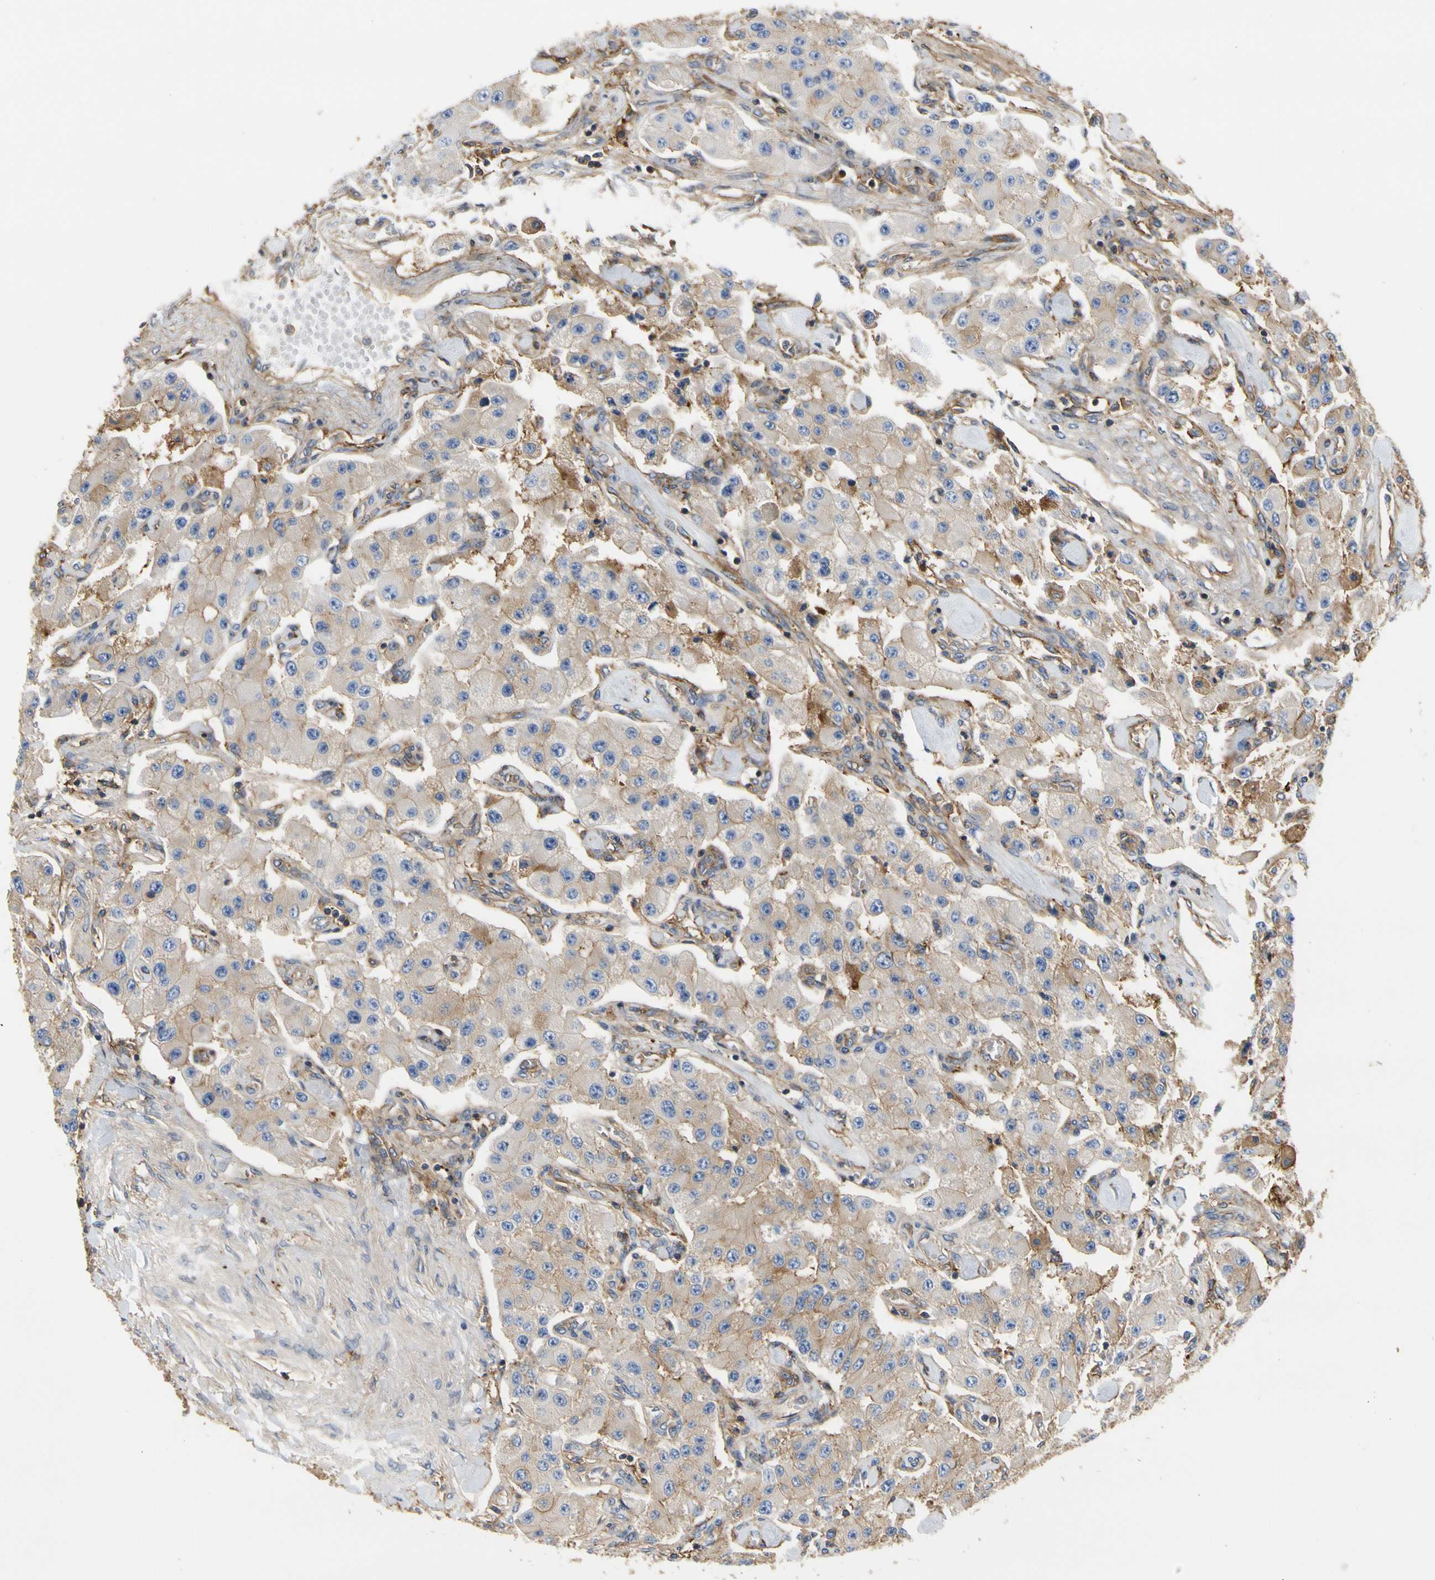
{"staining": {"intensity": "weak", "quantity": "25%-75%", "location": "cytoplasmic/membranous"}, "tissue": "carcinoid", "cell_type": "Tumor cells", "image_type": "cancer", "snomed": [{"axis": "morphology", "description": "Carcinoid, malignant, NOS"}, {"axis": "topography", "description": "Pancreas"}], "caption": "Immunohistochemistry (DAB (3,3'-diaminobenzidine)) staining of carcinoid demonstrates weak cytoplasmic/membranous protein staining in about 25%-75% of tumor cells.", "gene": "IL1RL1", "patient": {"sex": "male", "age": 41}}